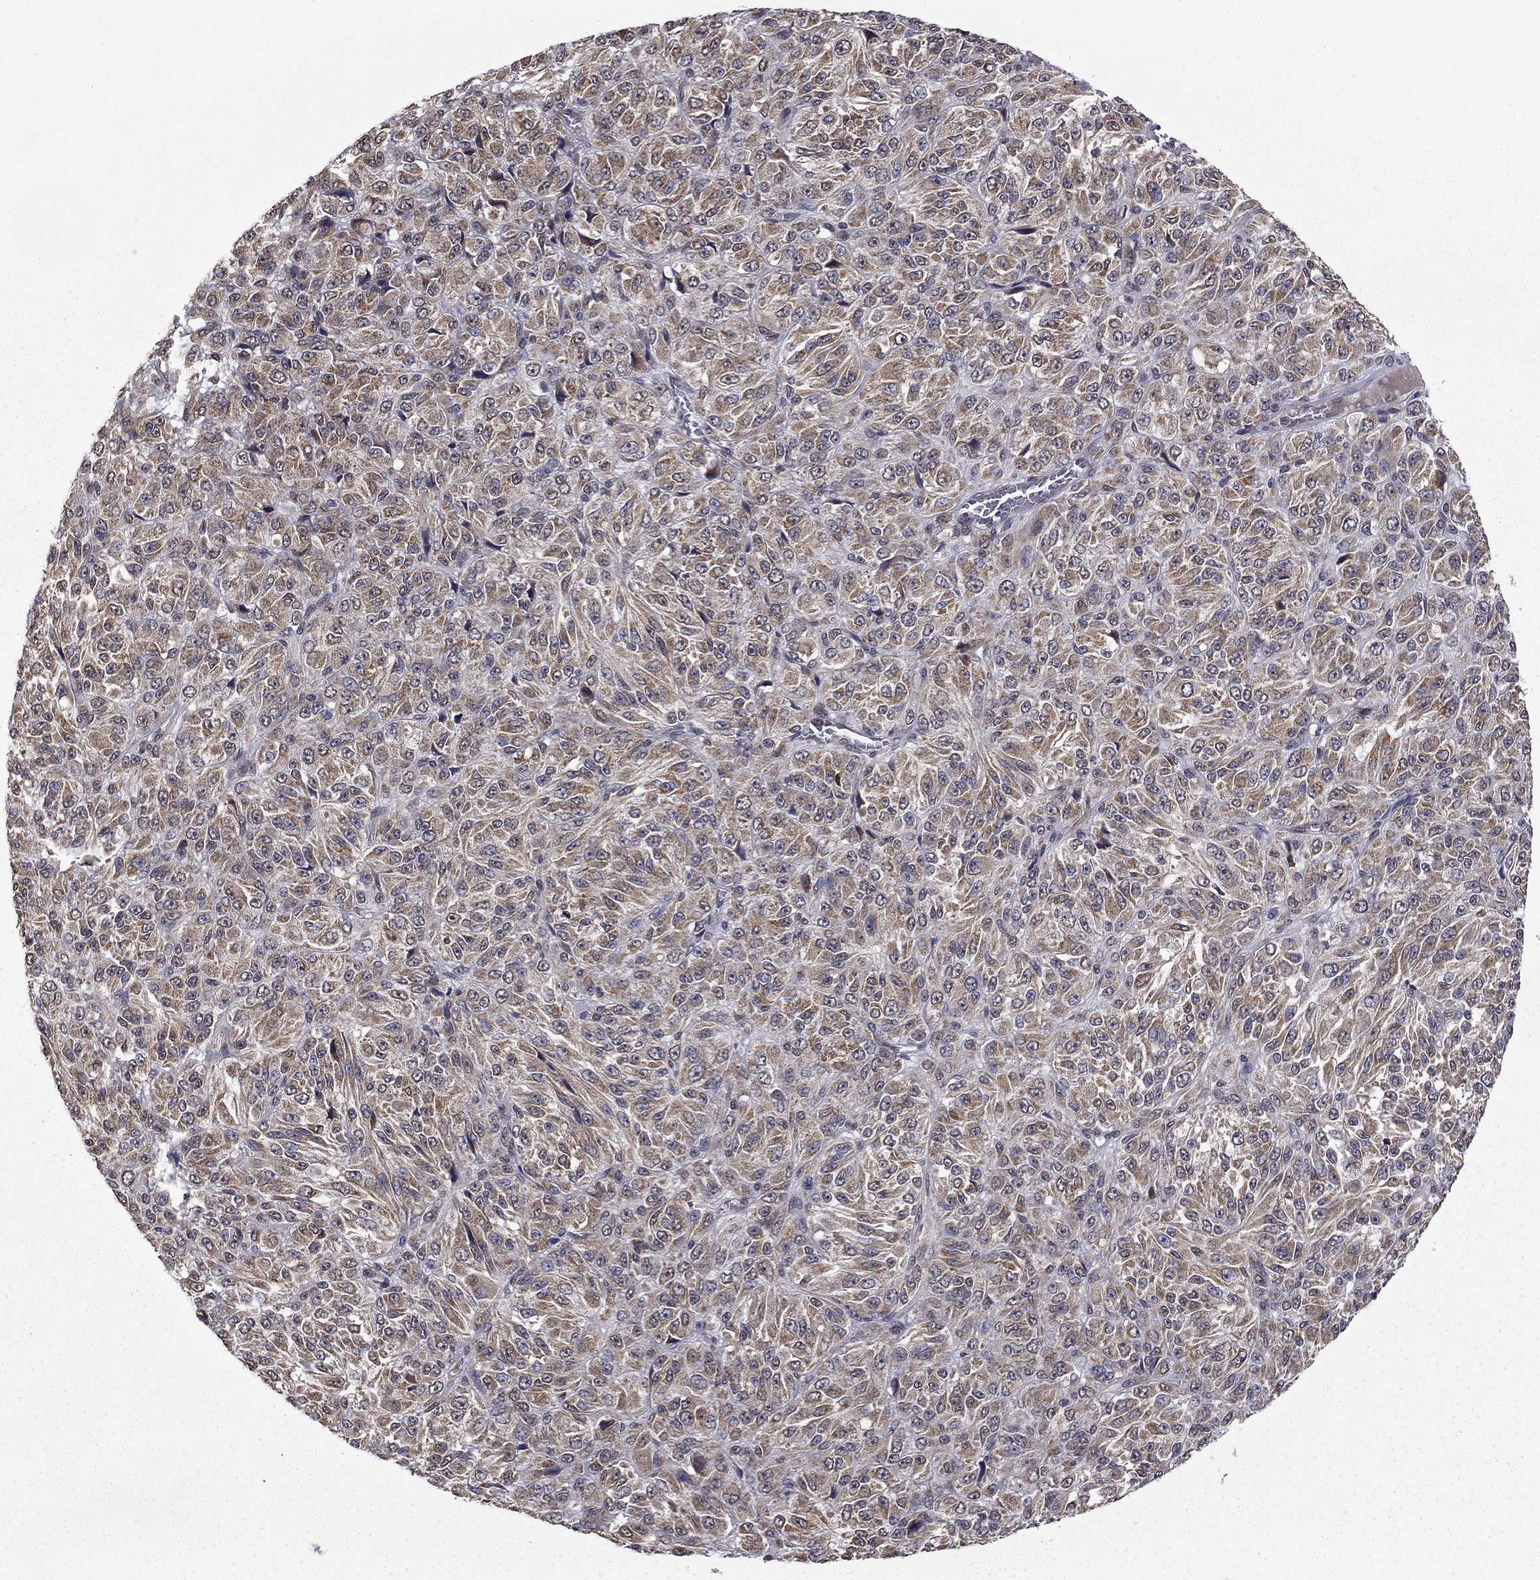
{"staining": {"intensity": "moderate", "quantity": ">75%", "location": "cytoplasmic/membranous"}, "tissue": "melanoma", "cell_type": "Tumor cells", "image_type": "cancer", "snomed": [{"axis": "morphology", "description": "Malignant melanoma, Metastatic site"}, {"axis": "topography", "description": "Brain"}], "caption": "A high-resolution histopathology image shows IHC staining of malignant melanoma (metastatic site), which exhibits moderate cytoplasmic/membranous staining in approximately >75% of tumor cells.", "gene": "SLC2A13", "patient": {"sex": "female", "age": 56}}